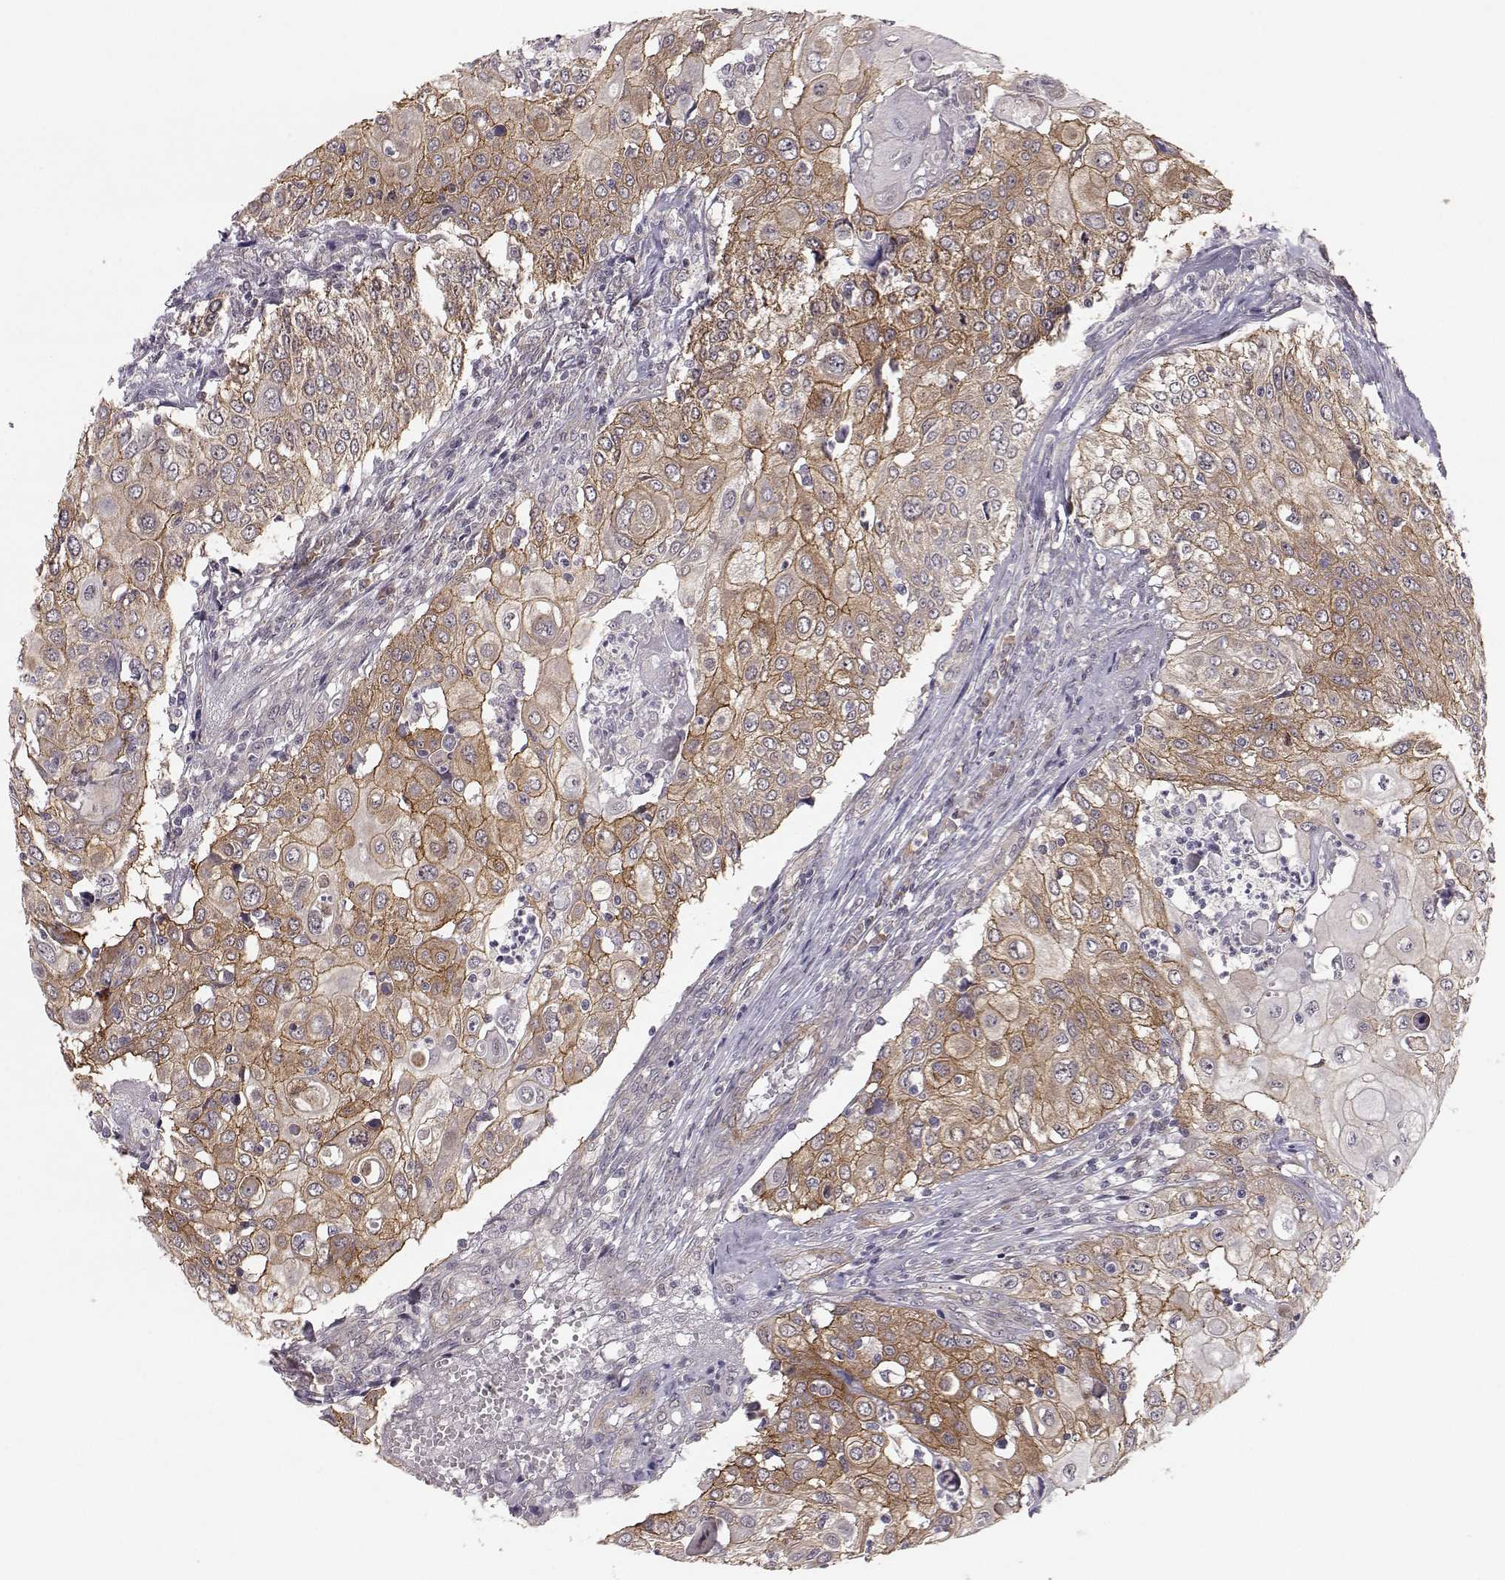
{"staining": {"intensity": "moderate", "quantity": "25%-75%", "location": "cytoplasmic/membranous"}, "tissue": "urothelial cancer", "cell_type": "Tumor cells", "image_type": "cancer", "snomed": [{"axis": "morphology", "description": "Urothelial carcinoma, High grade"}, {"axis": "topography", "description": "Urinary bladder"}], "caption": "Immunohistochemistry of human urothelial carcinoma (high-grade) exhibits medium levels of moderate cytoplasmic/membranous positivity in approximately 25%-75% of tumor cells.", "gene": "PLEKHG3", "patient": {"sex": "female", "age": 79}}